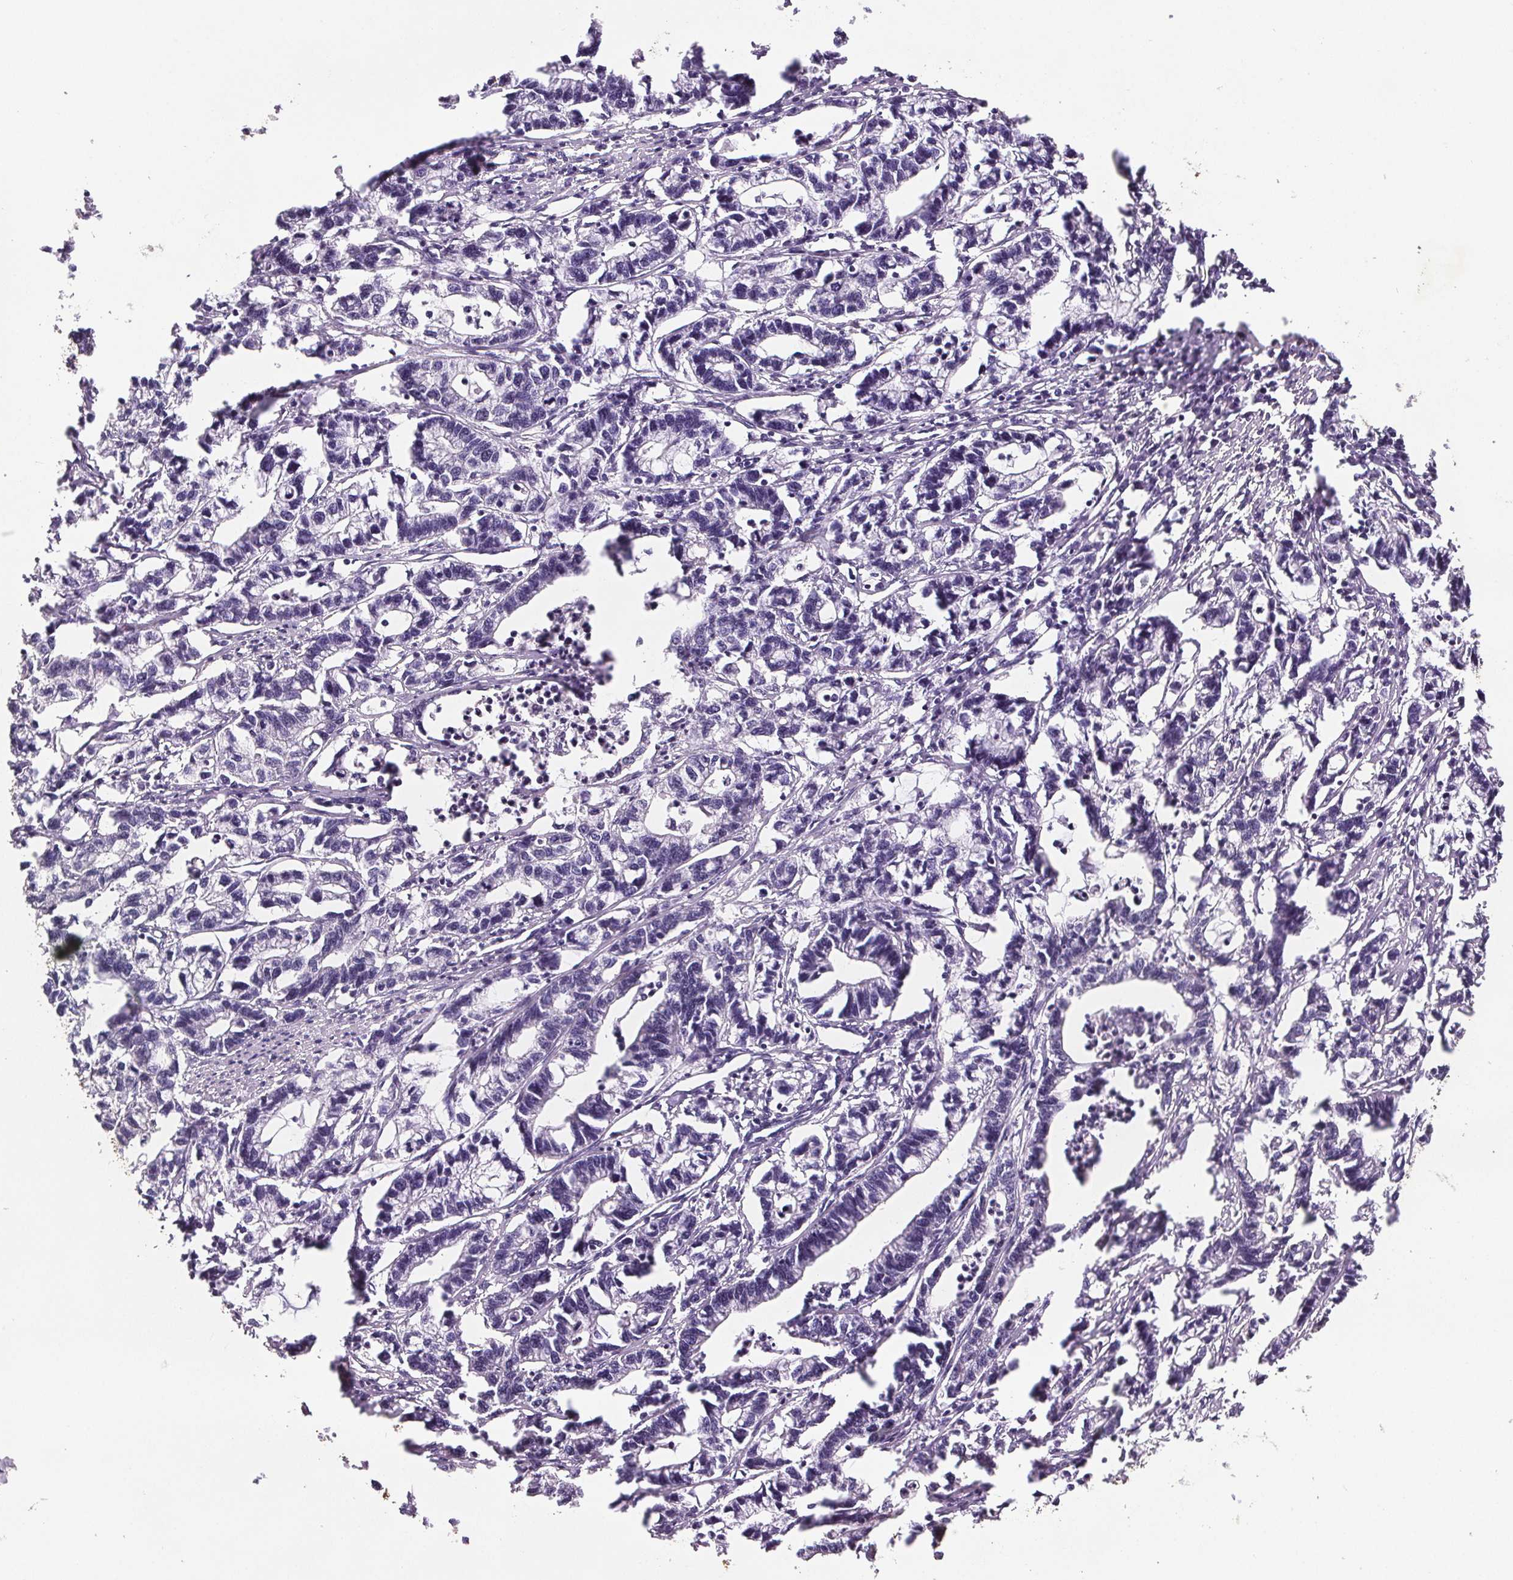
{"staining": {"intensity": "negative", "quantity": "none", "location": "none"}, "tissue": "stomach cancer", "cell_type": "Tumor cells", "image_type": "cancer", "snomed": [{"axis": "morphology", "description": "Adenocarcinoma, NOS"}, {"axis": "topography", "description": "Stomach"}], "caption": "Tumor cells are negative for protein expression in human stomach adenocarcinoma.", "gene": "GPIHBP1", "patient": {"sex": "male", "age": 83}}